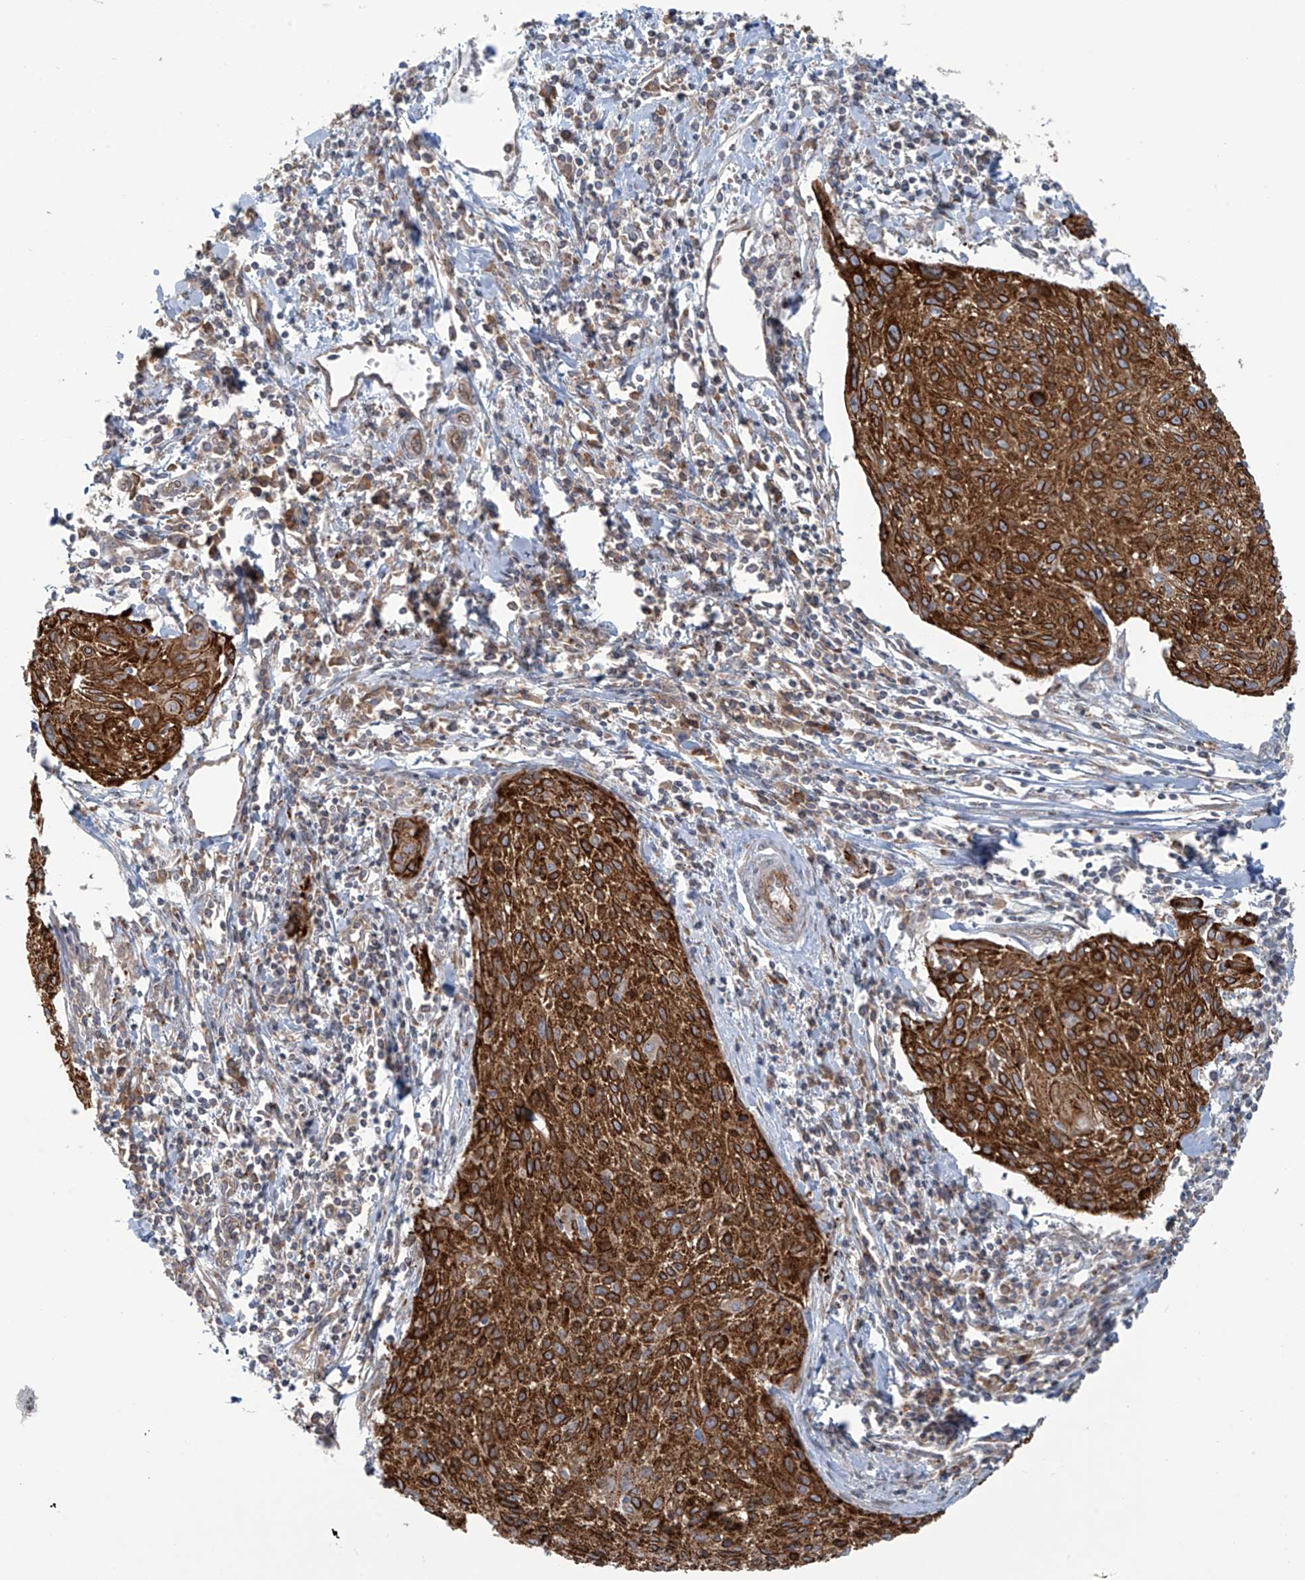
{"staining": {"intensity": "strong", "quantity": ">75%", "location": "cytoplasmic/membranous"}, "tissue": "cervical cancer", "cell_type": "Tumor cells", "image_type": "cancer", "snomed": [{"axis": "morphology", "description": "Squamous cell carcinoma, NOS"}, {"axis": "topography", "description": "Cervix"}], "caption": "A histopathology image of squamous cell carcinoma (cervical) stained for a protein reveals strong cytoplasmic/membranous brown staining in tumor cells.", "gene": "LZTS3", "patient": {"sex": "female", "age": 51}}